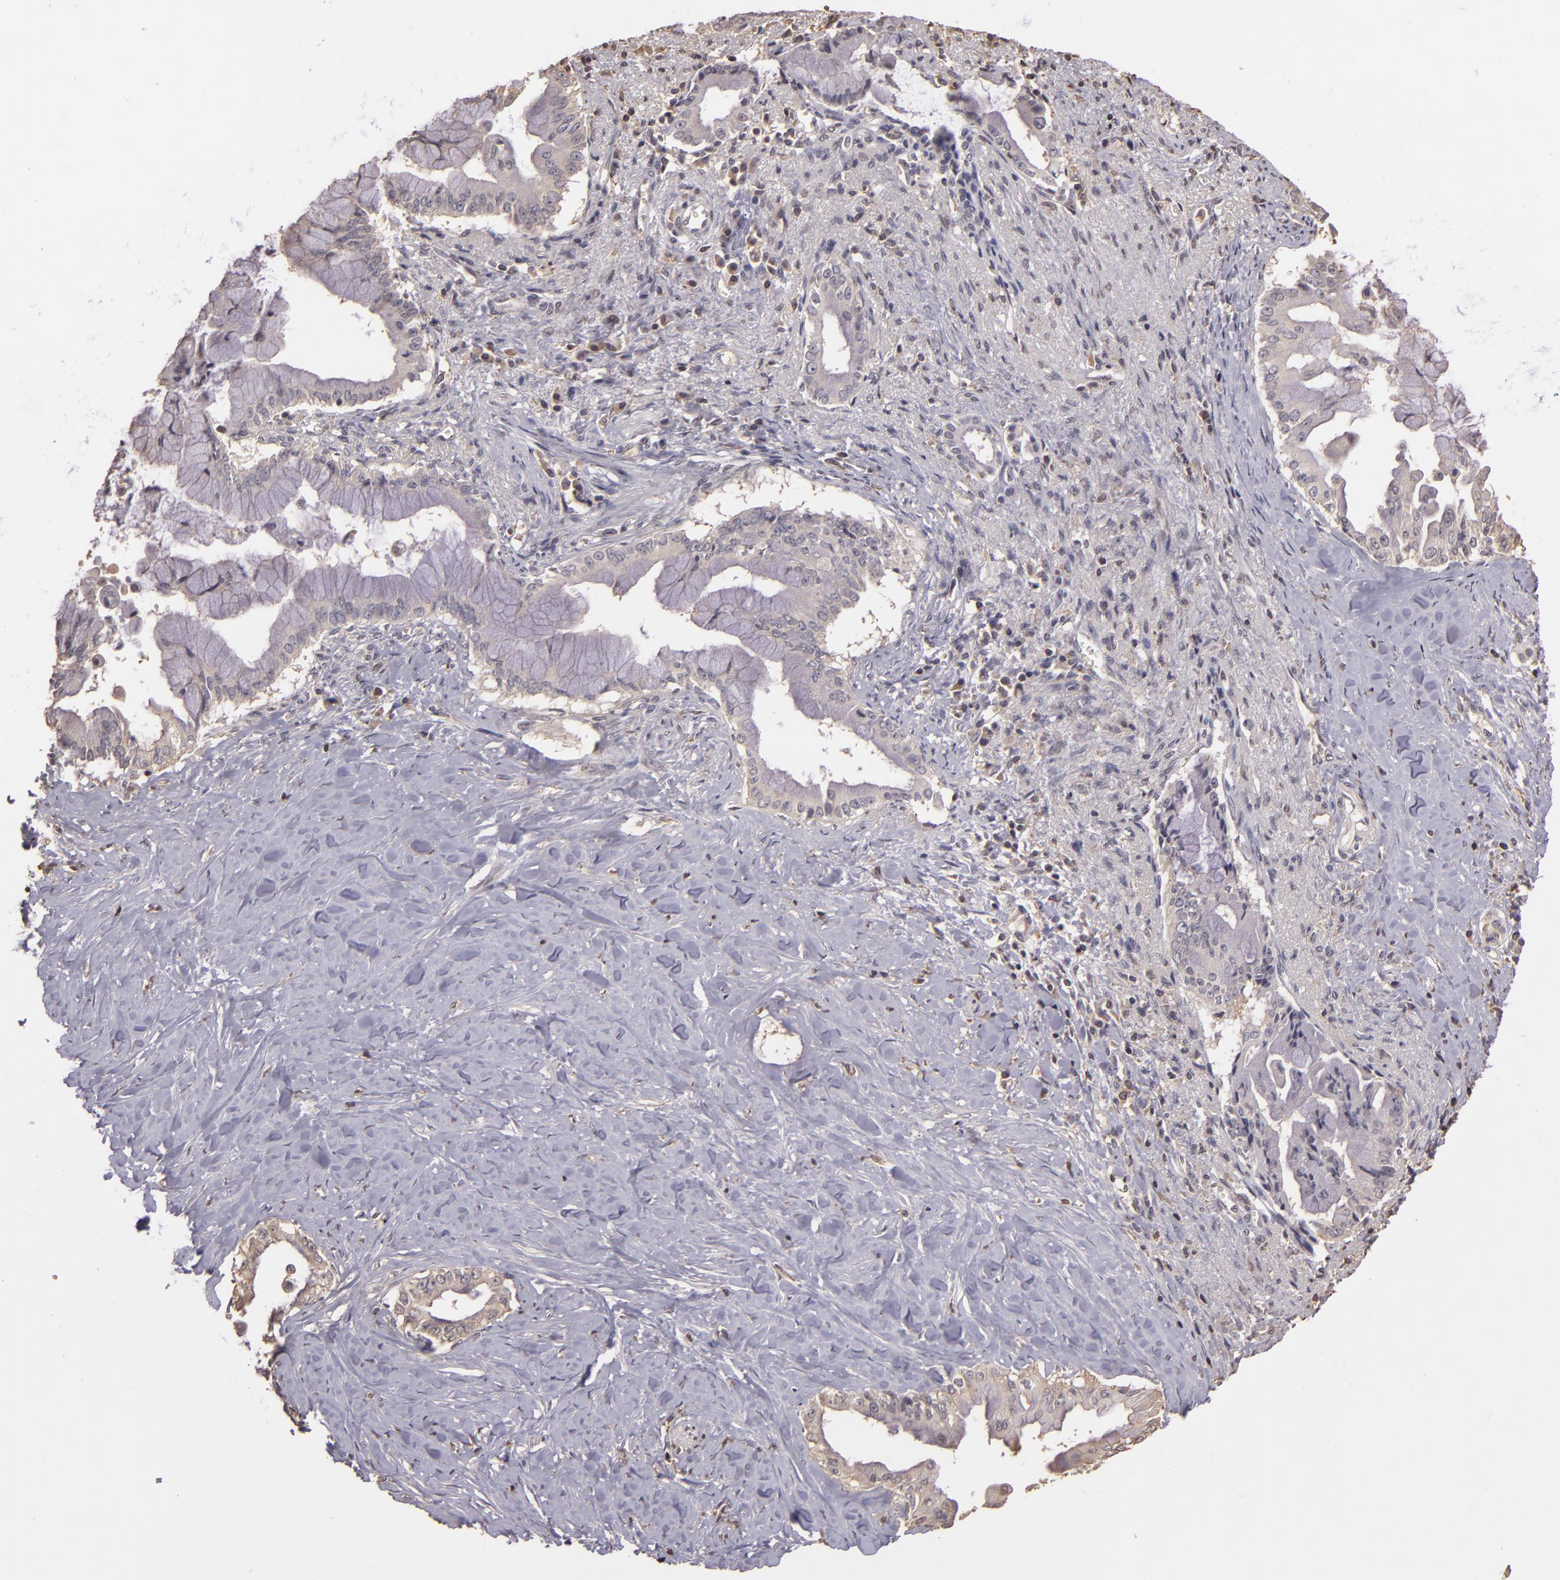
{"staining": {"intensity": "negative", "quantity": "none", "location": "none"}, "tissue": "pancreatic cancer", "cell_type": "Tumor cells", "image_type": "cancer", "snomed": [{"axis": "morphology", "description": "Adenocarcinoma, NOS"}, {"axis": "topography", "description": "Pancreas"}], "caption": "Tumor cells are negative for brown protein staining in pancreatic cancer (adenocarcinoma).", "gene": "ARPC2", "patient": {"sex": "male", "age": 59}}